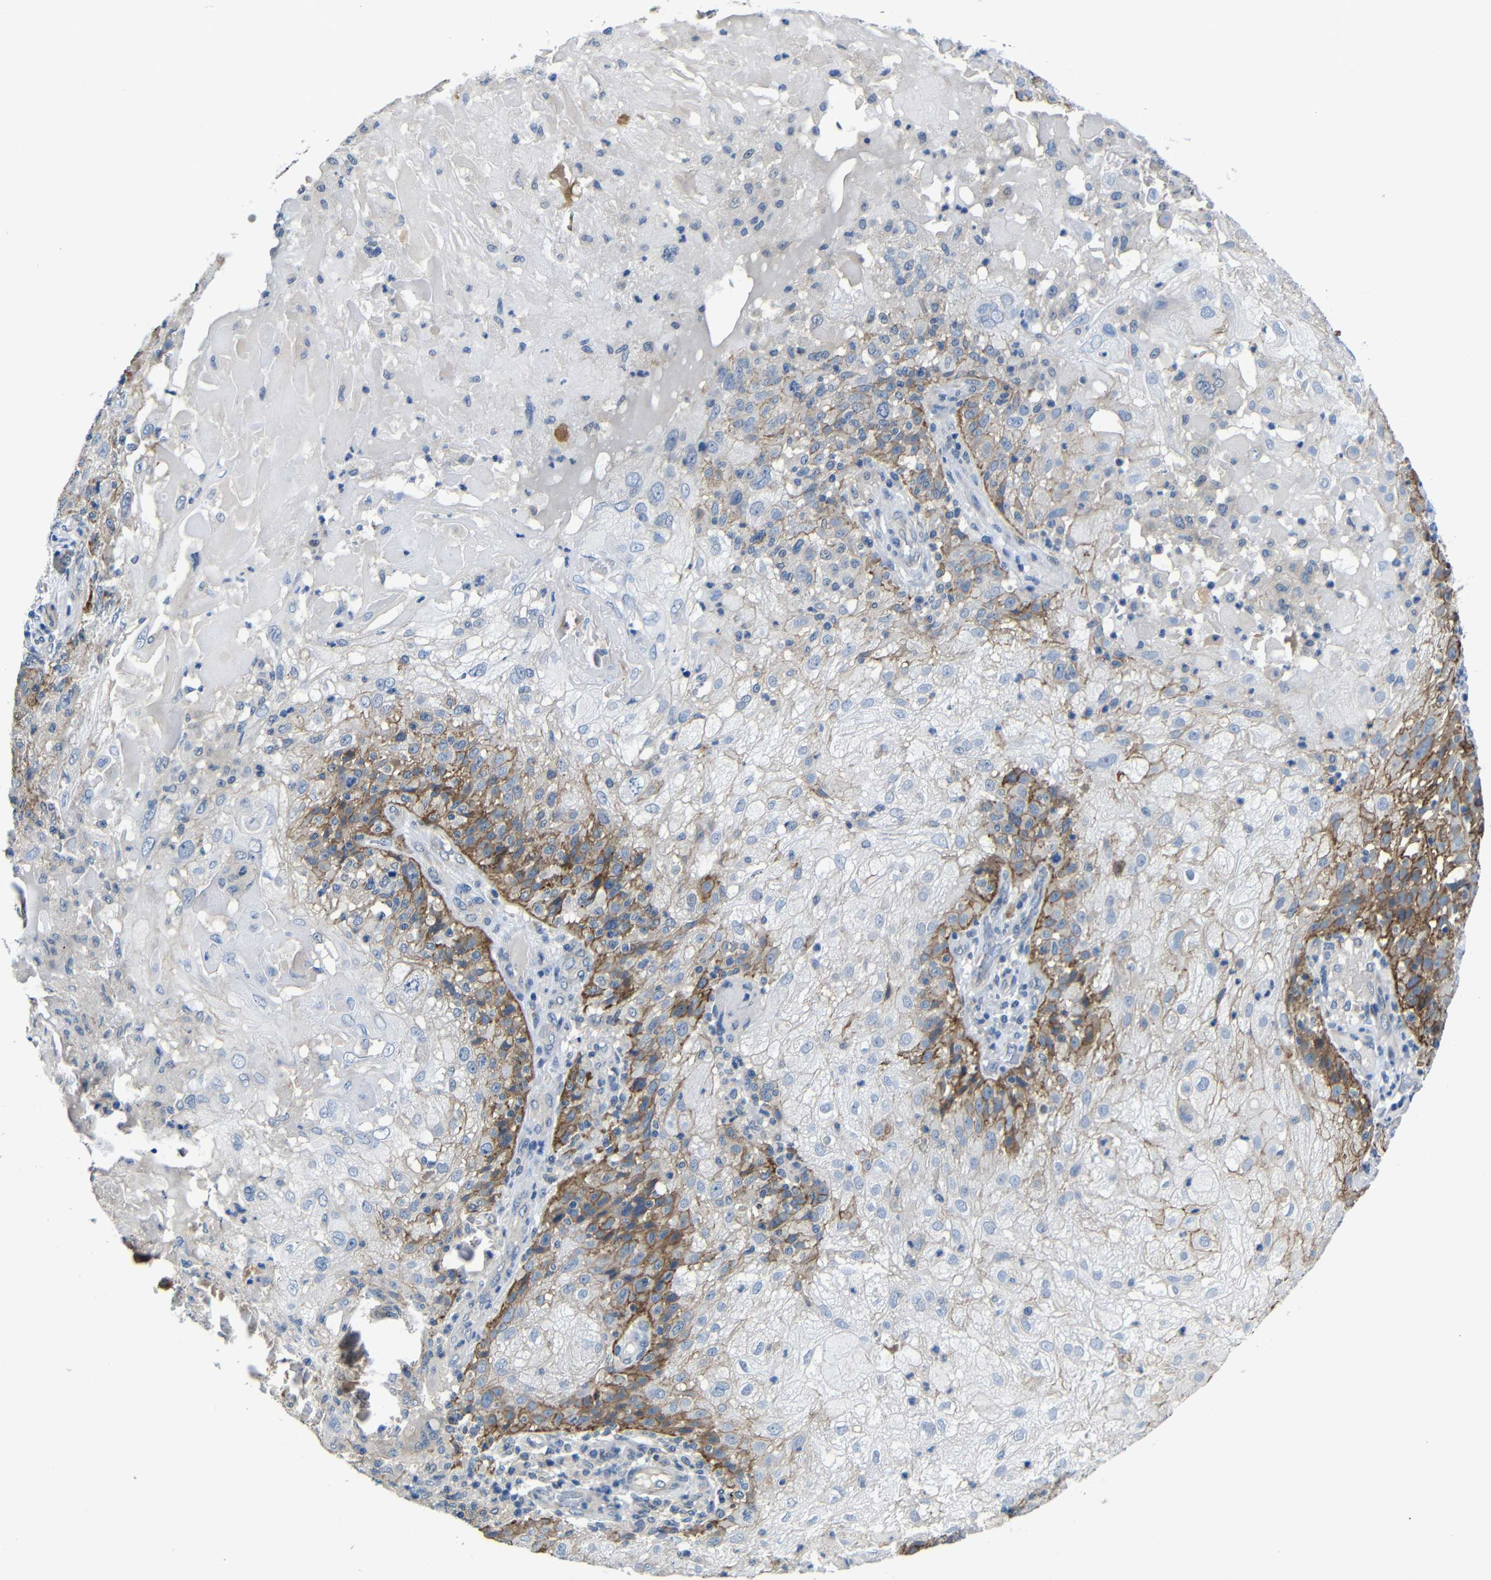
{"staining": {"intensity": "strong", "quantity": "<25%", "location": "cytoplasmic/membranous"}, "tissue": "skin cancer", "cell_type": "Tumor cells", "image_type": "cancer", "snomed": [{"axis": "morphology", "description": "Normal tissue, NOS"}, {"axis": "morphology", "description": "Squamous cell carcinoma, NOS"}, {"axis": "topography", "description": "Skin"}], "caption": "DAB (3,3'-diaminobenzidine) immunohistochemical staining of skin cancer exhibits strong cytoplasmic/membranous protein expression in about <25% of tumor cells. (IHC, brightfield microscopy, high magnification).", "gene": "ZNF90", "patient": {"sex": "female", "age": 83}}